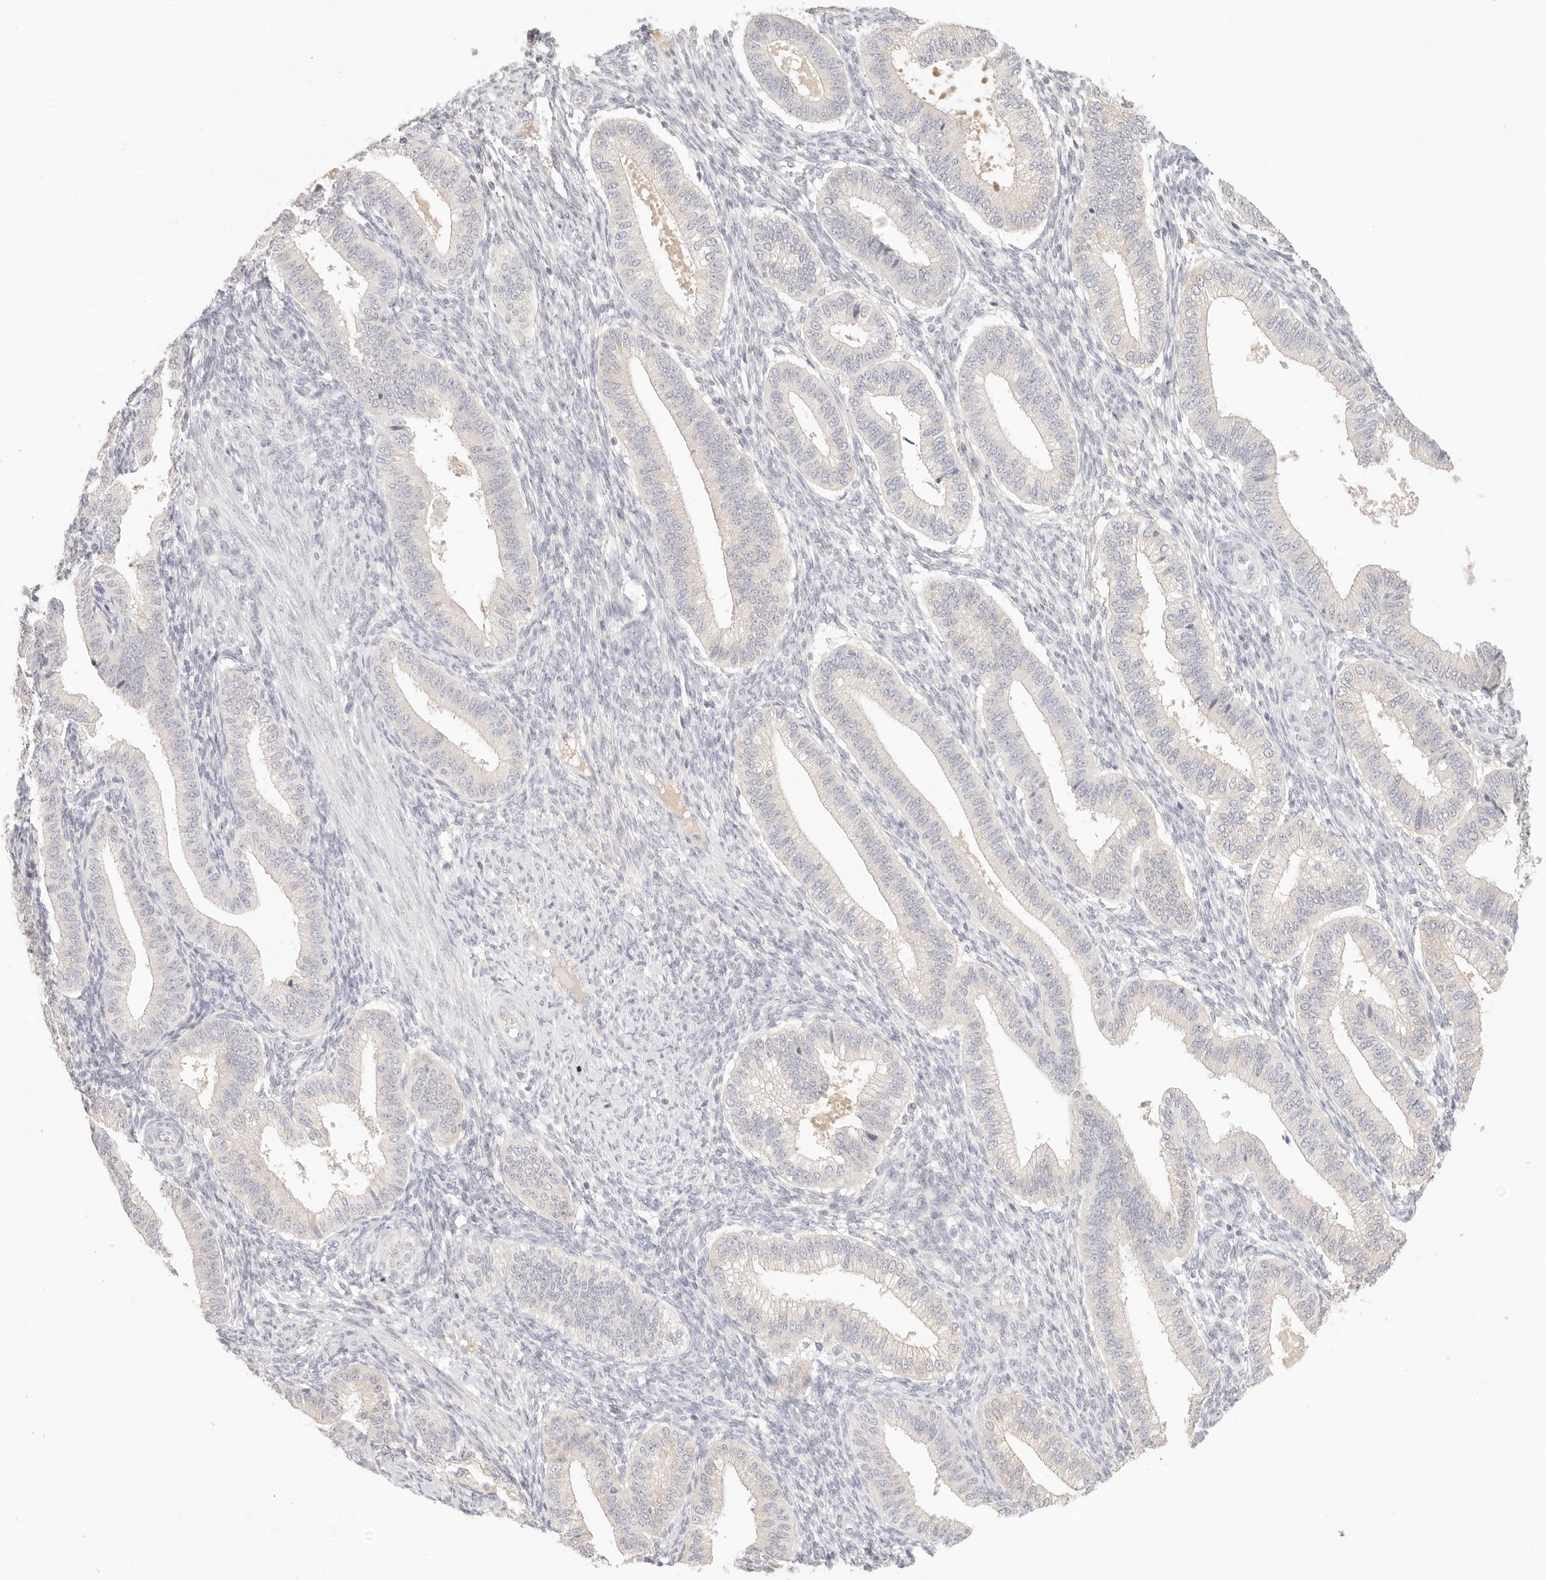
{"staining": {"intensity": "negative", "quantity": "none", "location": "none"}, "tissue": "endometrium", "cell_type": "Cells in endometrial stroma", "image_type": "normal", "snomed": [{"axis": "morphology", "description": "Normal tissue, NOS"}, {"axis": "topography", "description": "Endometrium"}], "caption": "This is a micrograph of immunohistochemistry staining of normal endometrium, which shows no expression in cells in endometrial stroma.", "gene": "SPHK1", "patient": {"sex": "female", "age": 39}}